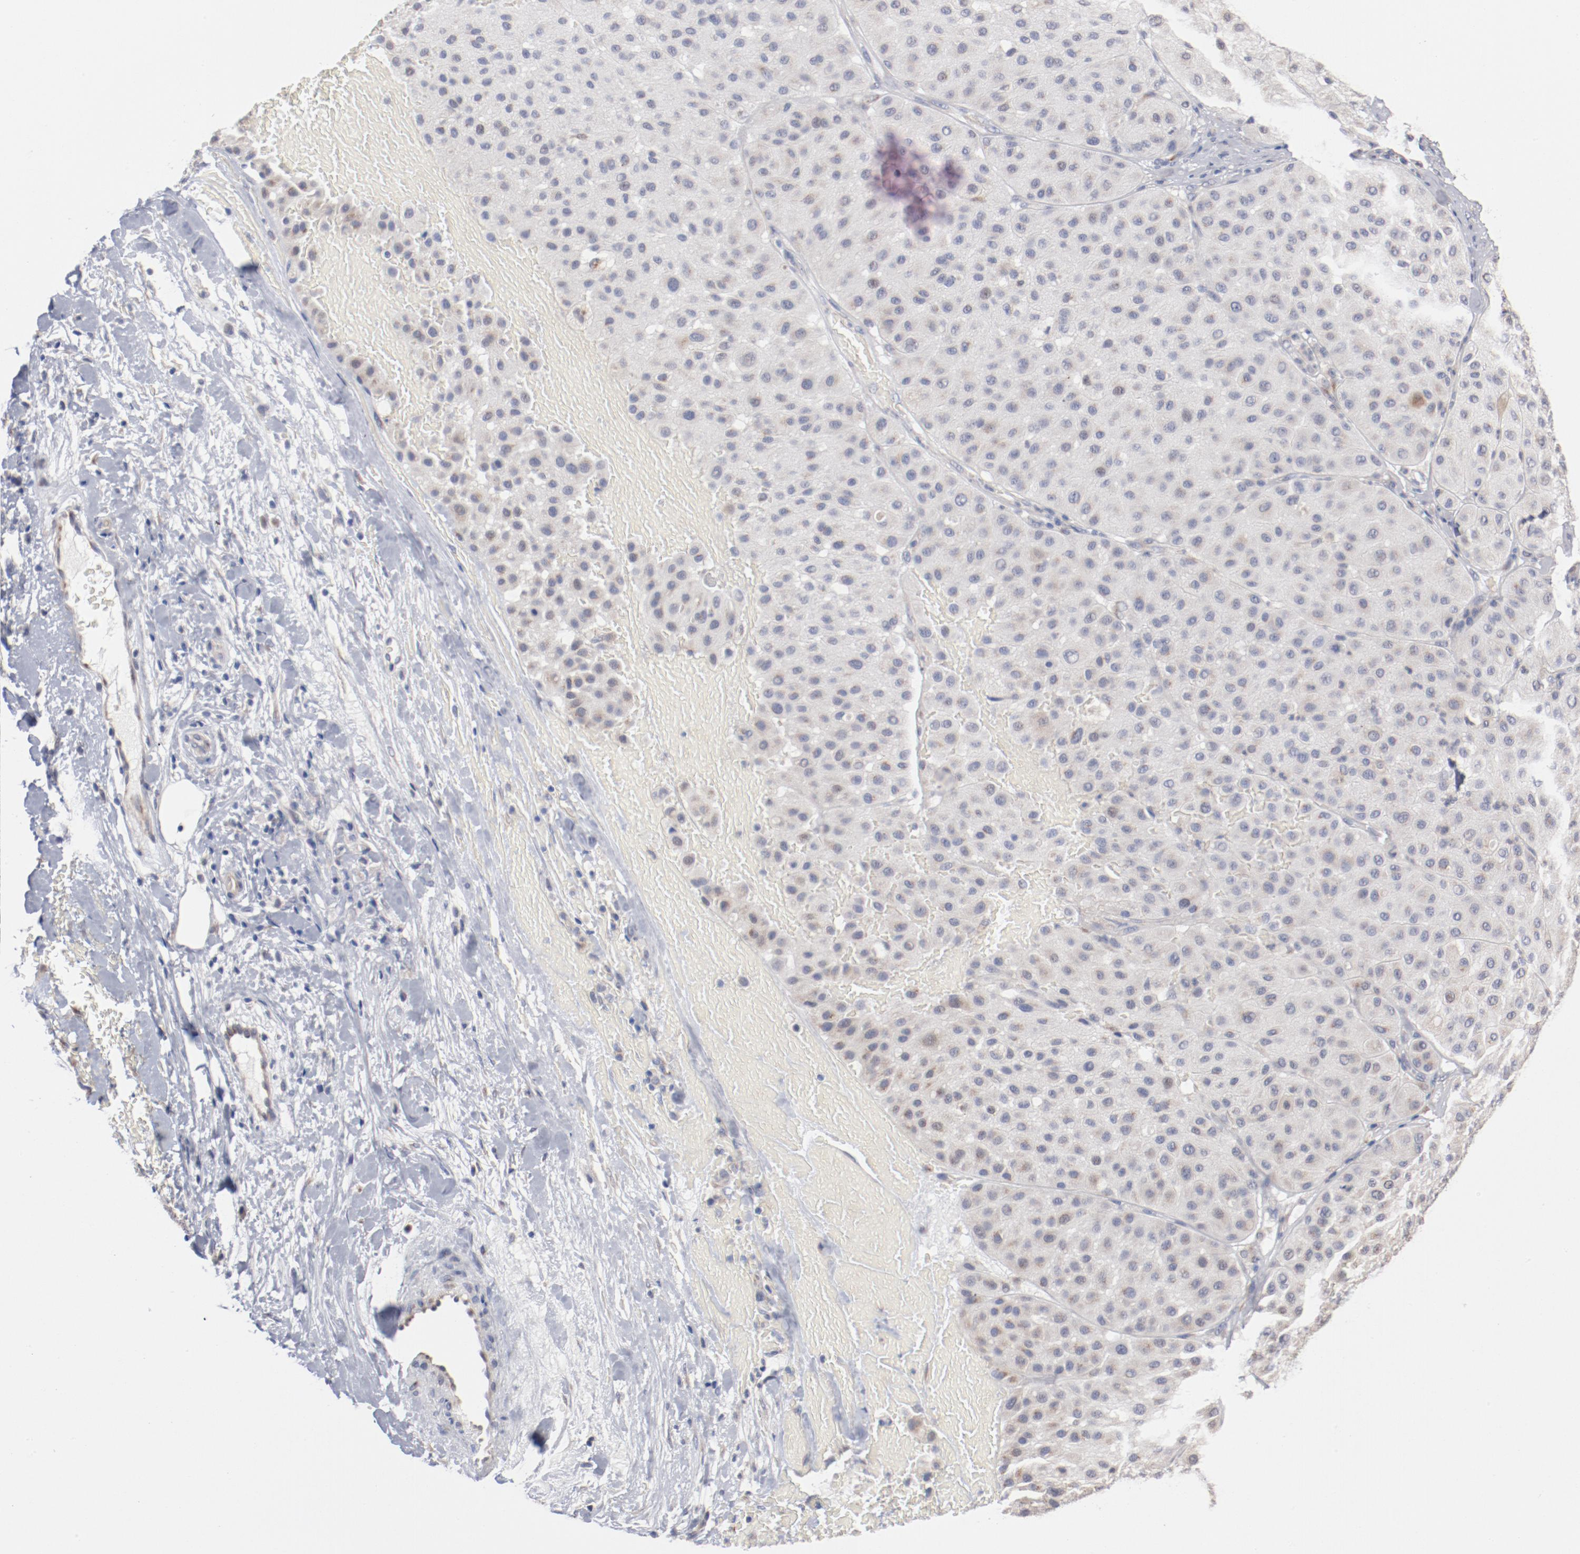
{"staining": {"intensity": "weak", "quantity": "<25%", "location": "cytoplasmic/membranous"}, "tissue": "melanoma", "cell_type": "Tumor cells", "image_type": "cancer", "snomed": [{"axis": "morphology", "description": "Normal tissue, NOS"}, {"axis": "morphology", "description": "Malignant melanoma, Metastatic site"}, {"axis": "topography", "description": "Skin"}], "caption": "High magnification brightfield microscopy of malignant melanoma (metastatic site) stained with DAB (3,3'-diaminobenzidine) (brown) and counterstained with hematoxylin (blue): tumor cells show no significant staining.", "gene": "AK7", "patient": {"sex": "male", "age": 41}}